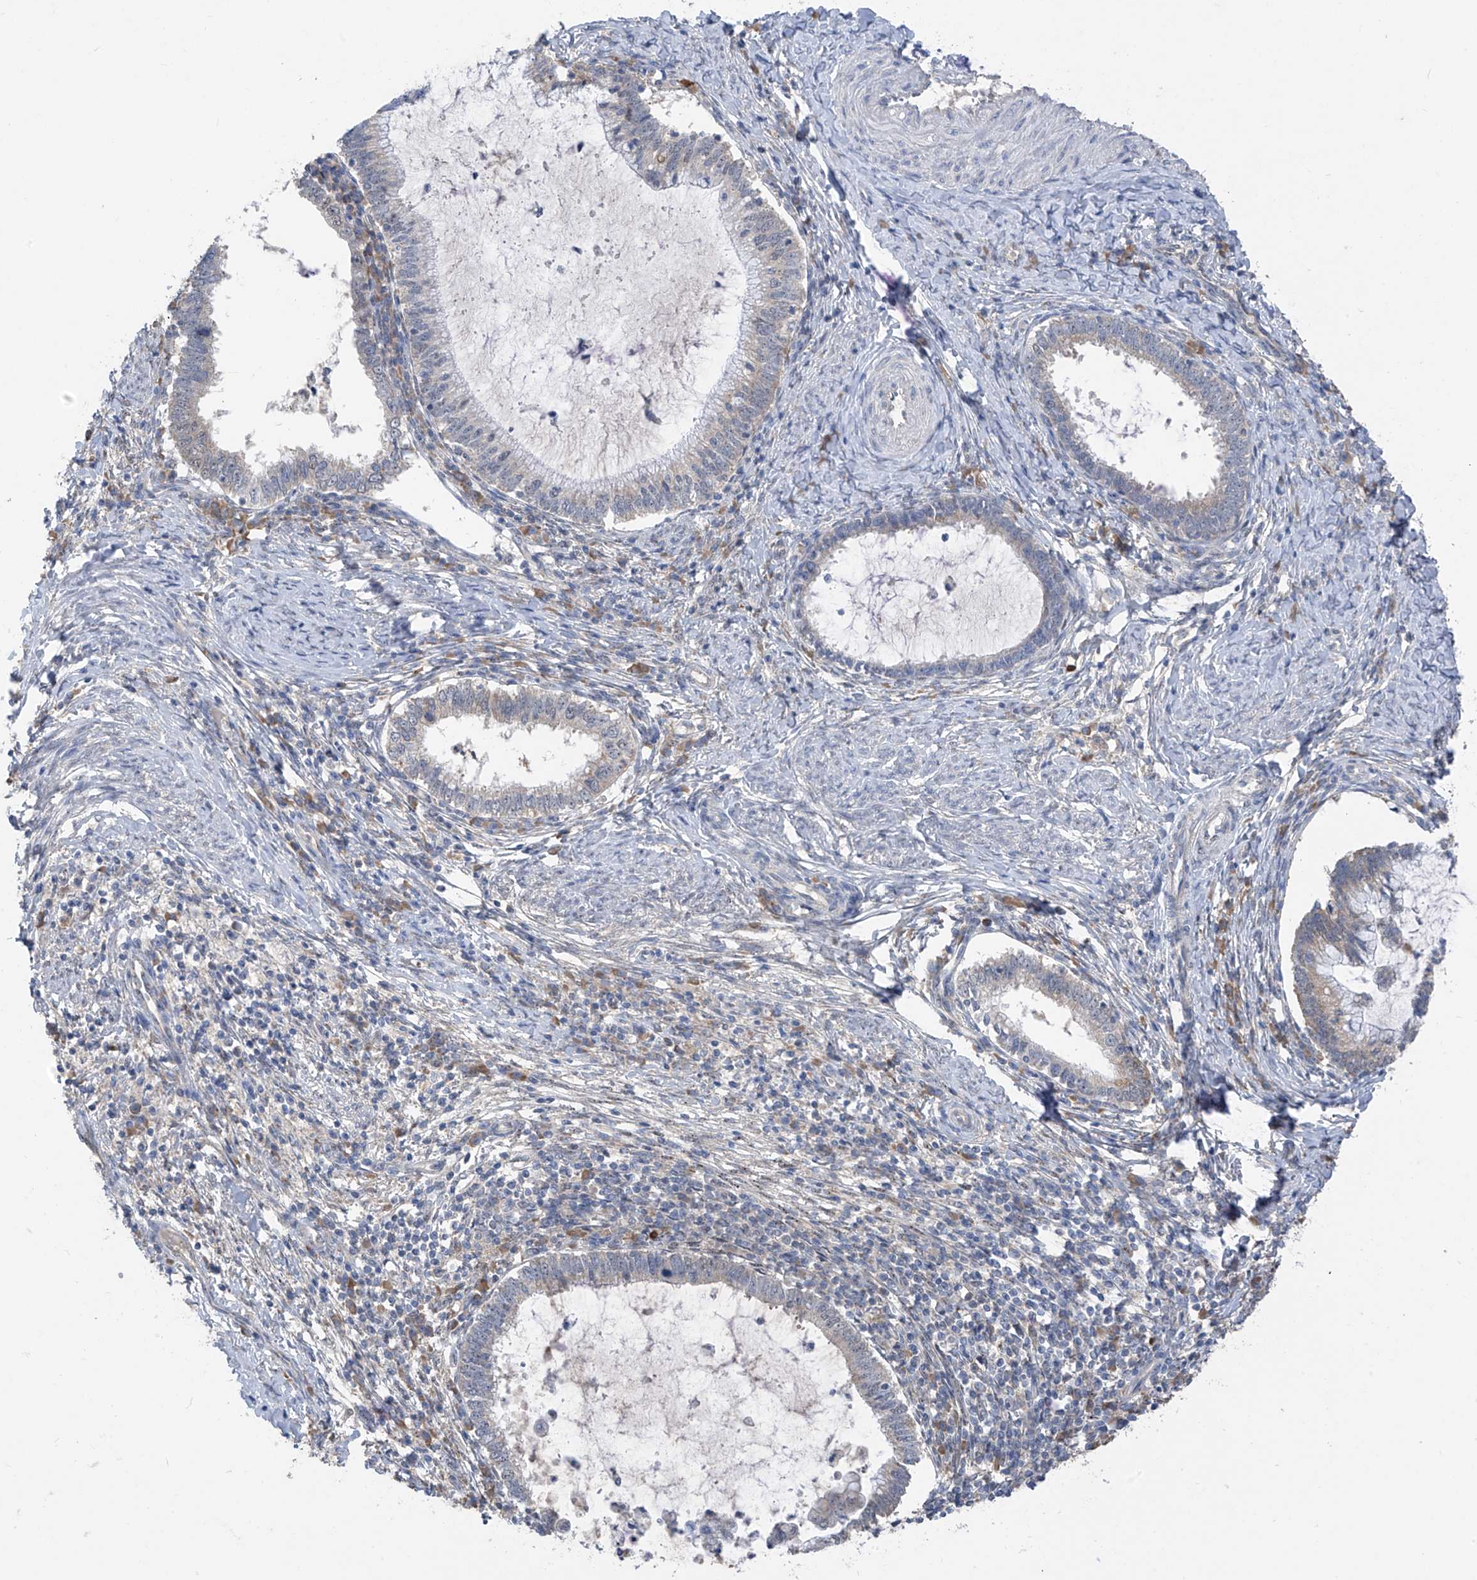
{"staining": {"intensity": "negative", "quantity": "none", "location": "none"}, "tissue": "cervical cancer", "cell_type": "Tumor cells", "image_type": "cancer", "snomed": [{"axis": "morphology", "description": "Adenocarcinoma, NOS"}, {"axis": "topography", "description": "Cervix"}], "caption": "There is no significant staining in tumor cells of cervical cancer.", "gene": "RPL4", "patient": {"sex": "female", "age": 36}}